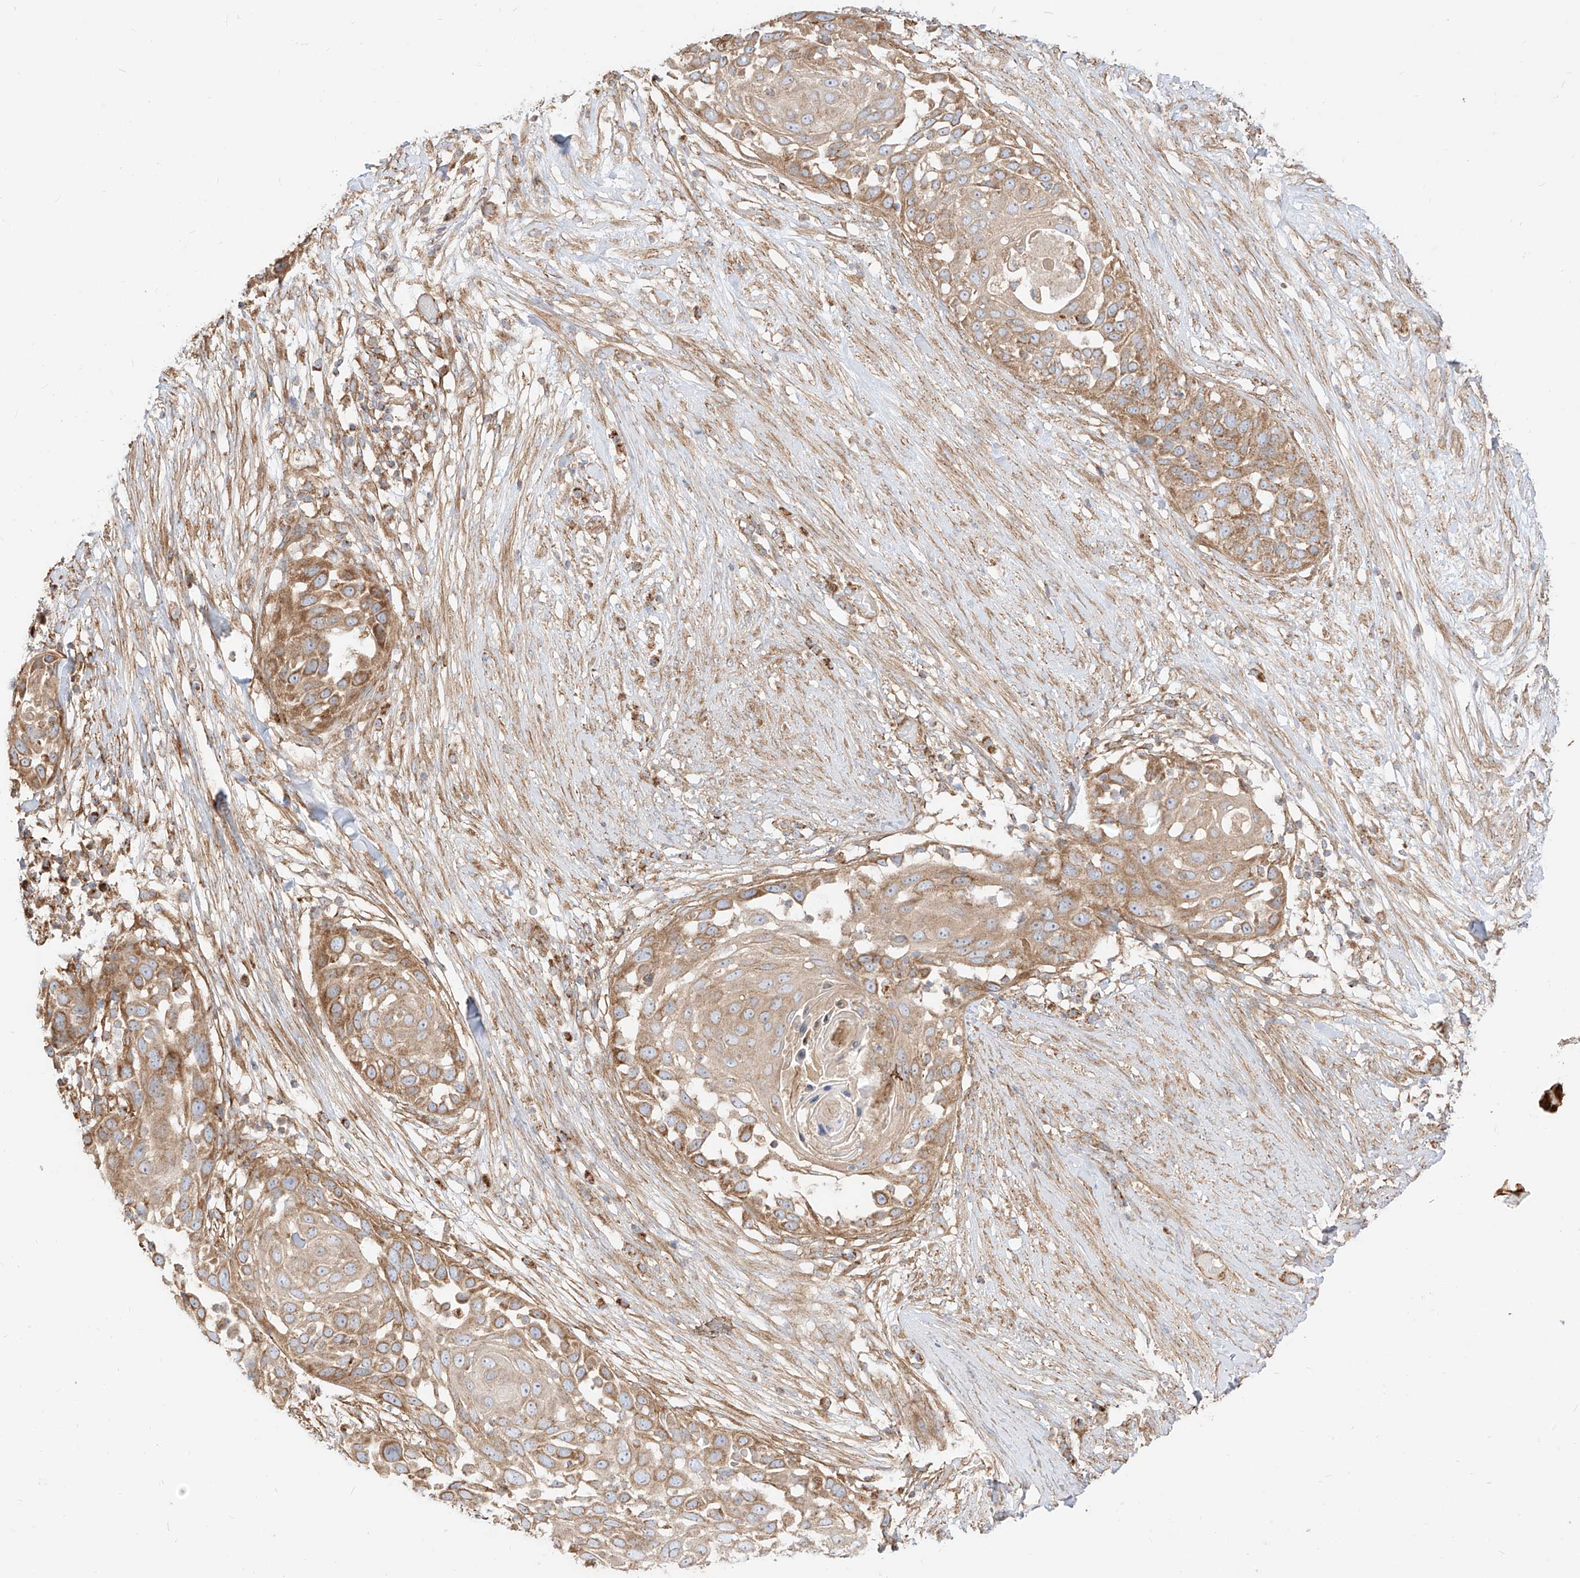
{"staining": {"intensity": "moderate", "quantity": "25%-75%", "location": "cytoplasmic/membranous"}, "tissue": "skin cancer", "cell_type": "Tumor cells", "image_type": "cancer", "snomed": [{"axis": "morphology", "description": "Squamous cell carcinoma, NOS"}, {"axis": "topography", "description": "Skin"}], "caption": "Skin squamous cell carcinoma stained for a protein (brown) demonstrates moderate cytoplasmic/membranous positive staining in about 25%-75% of tumor cells.", "gene": "PLCL1", "patient": {"sex": "female", "age": 44}}